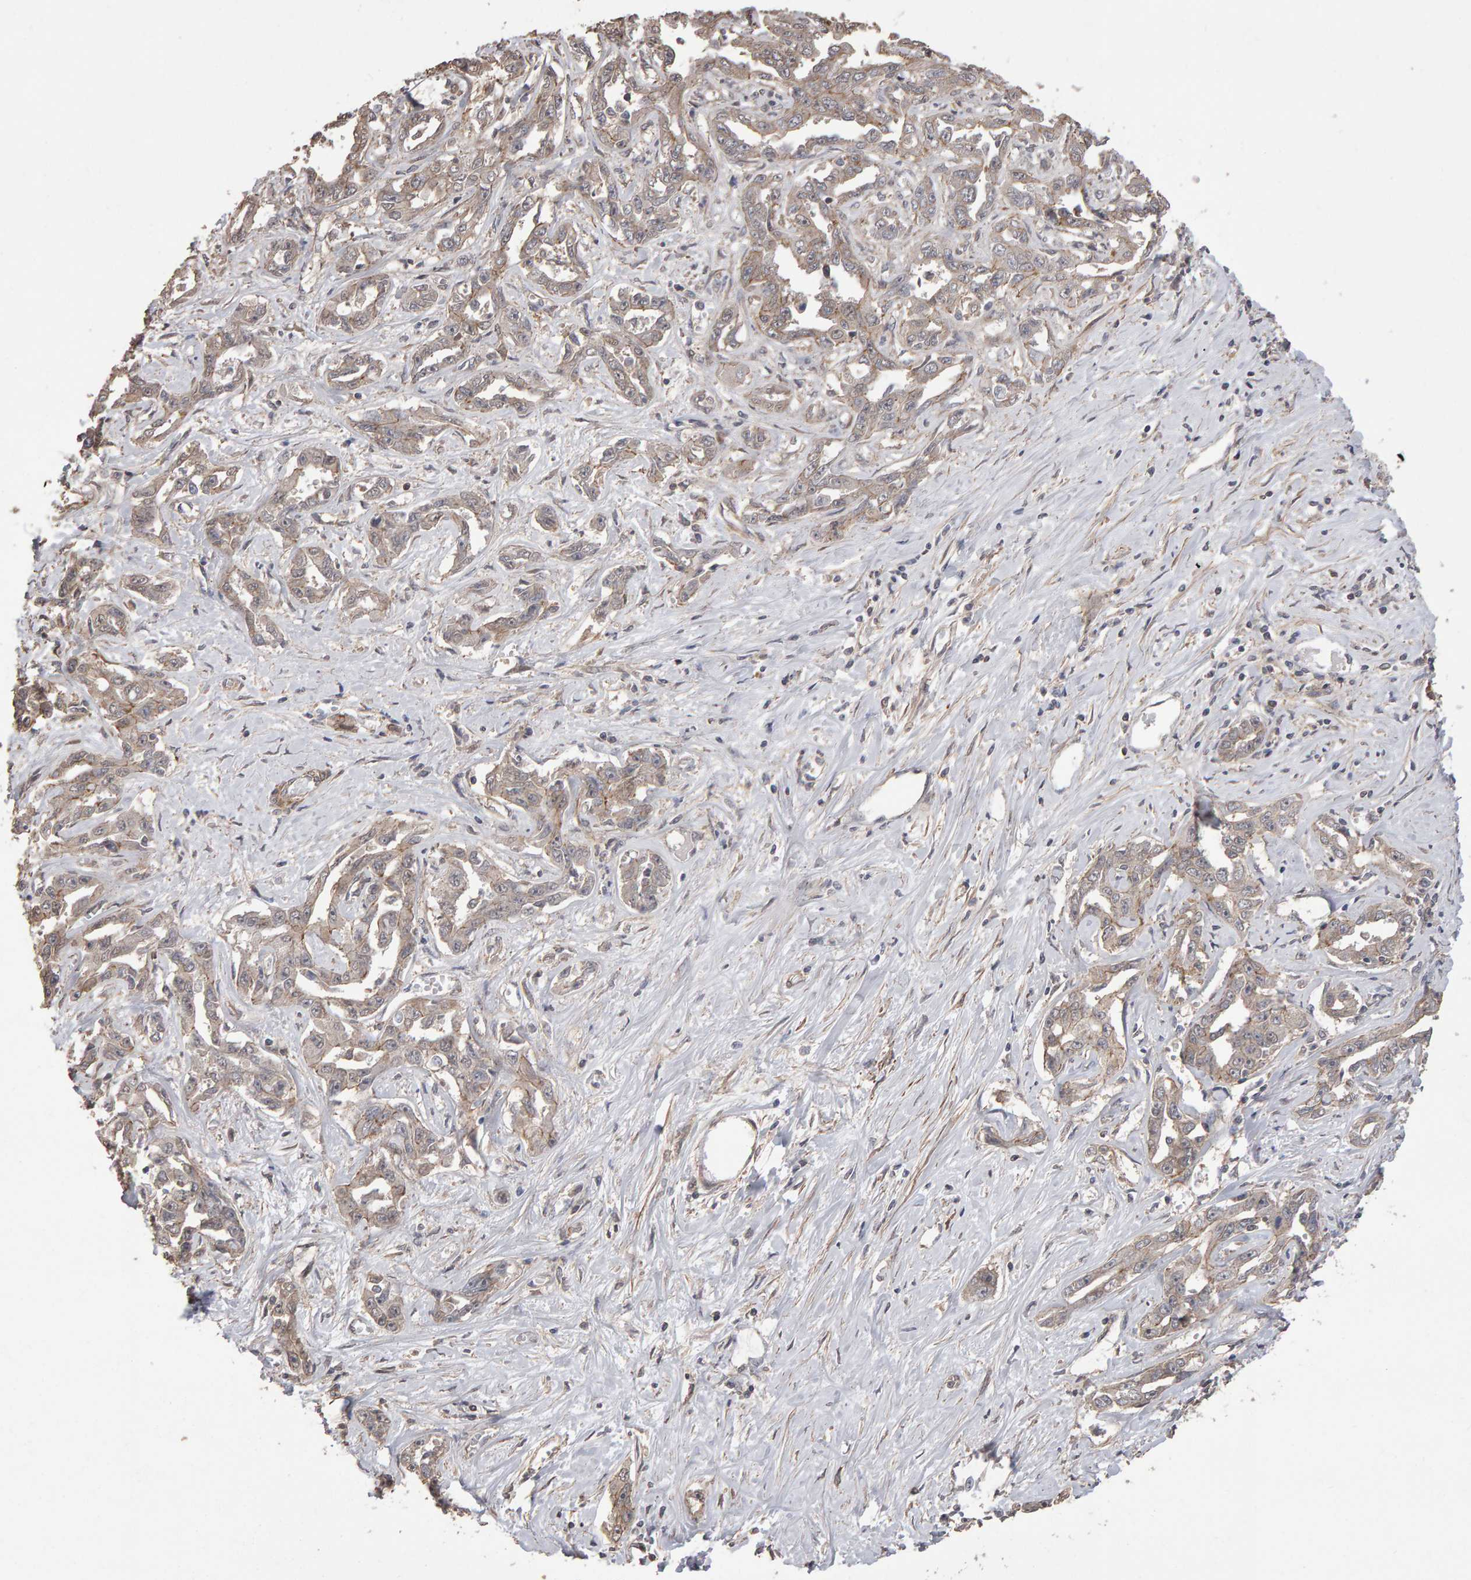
{"staining": {"intensity": "weak", "quantity": "25%-75%", "location": "cytoplasmic/membranous"}, "tissue": "liver cancer", "cell_type": "Tumor cells", "image_type": "cancer", "snomed": [{"axis": "morphology", "description": "Cholangiocarcinoma"}, {"axis": "topography", "description": "Liver"}], "caption": "The histopathology image exhibits immunohistochemical staining of liver cancer. There is weak cytoplasmic/membranous staining is seen in about 25%-75% of tumor cells.", "gene": "SCRIB", "patient": {"sex": "male", "age": 59}}